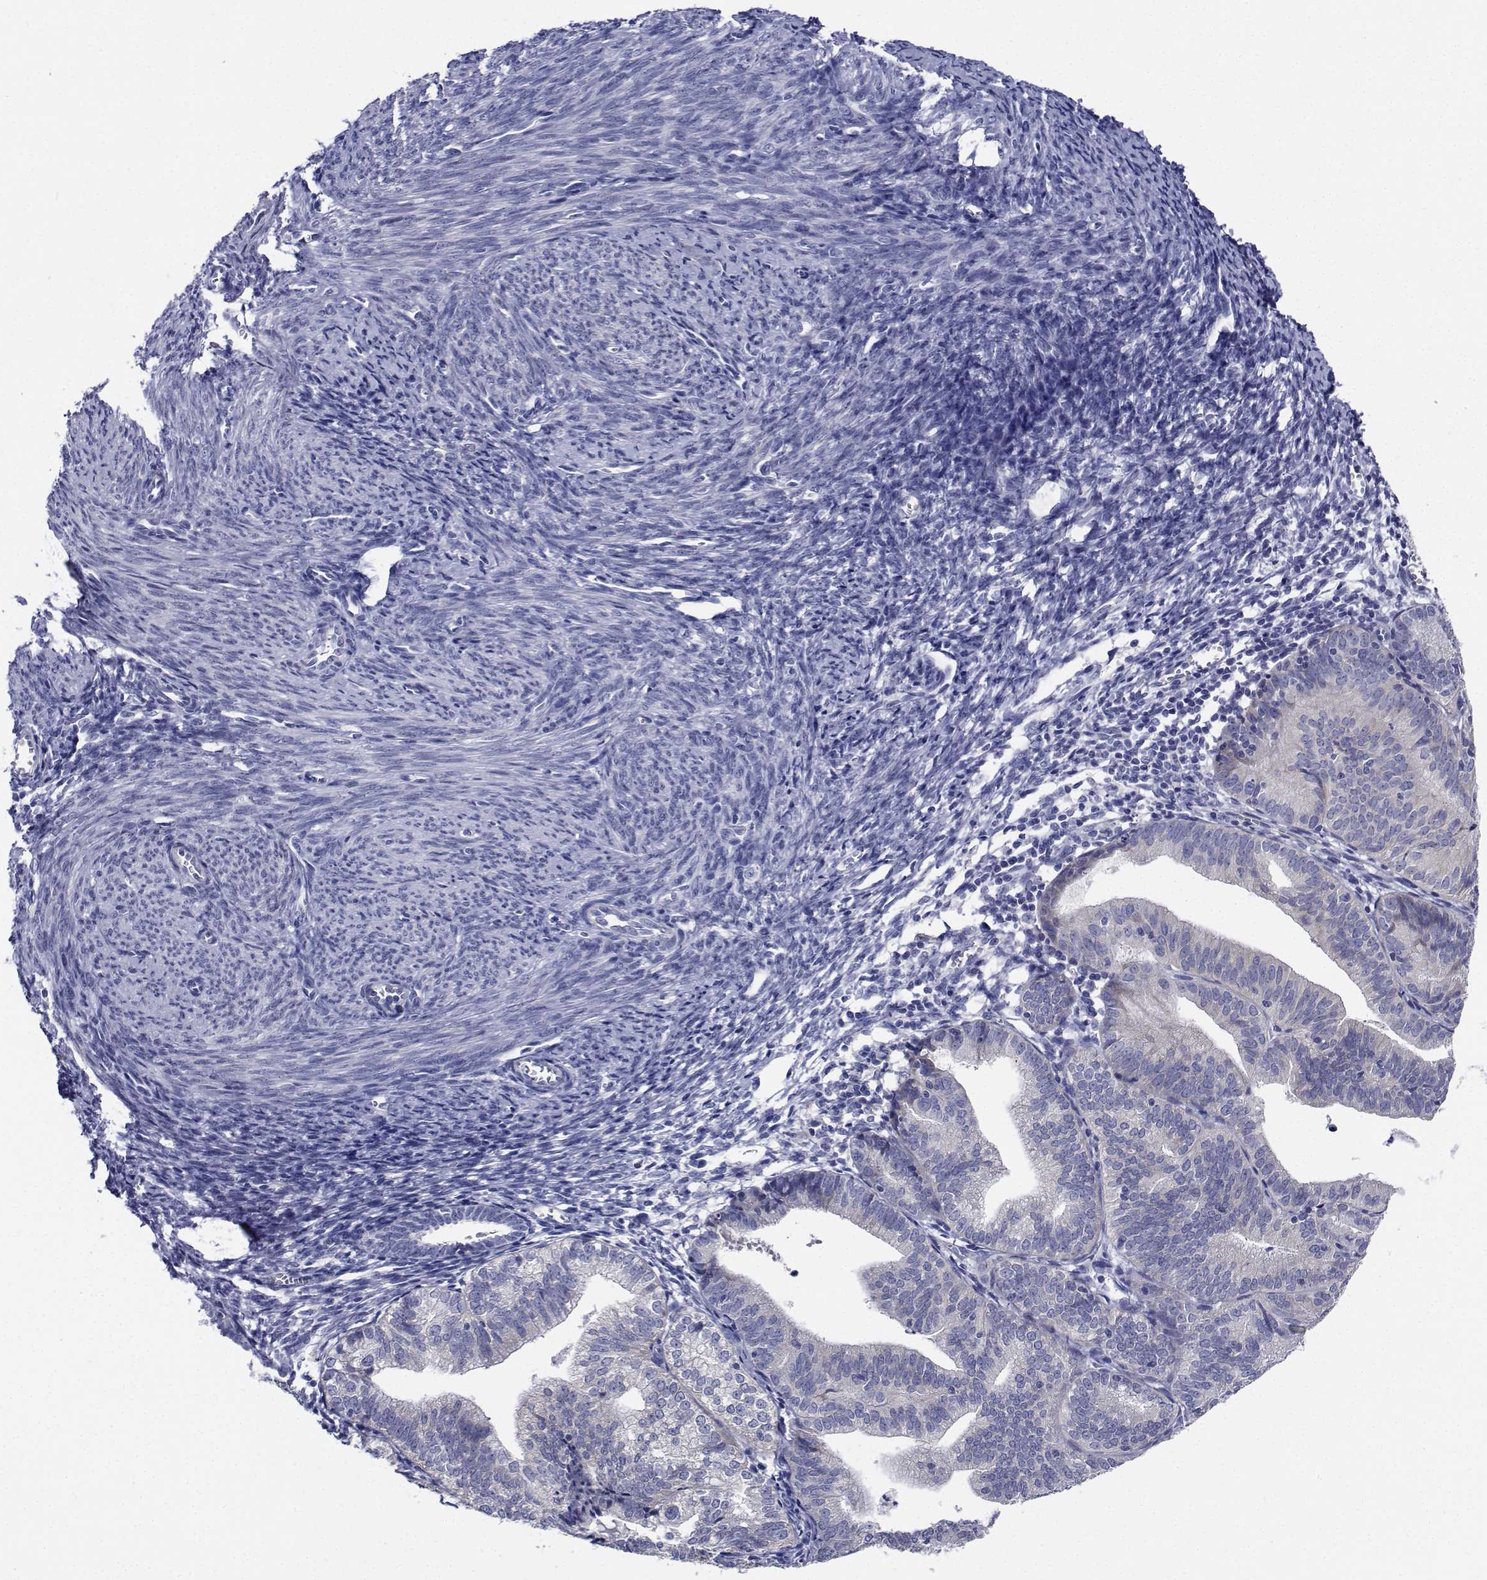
{"staining": {"intensity": "negative", "quantity": "none", "location": "none"}, "tissue": "endometrial cancer", "cell_type": "Tumor cells", "image_type": "cancer", "snomed": [{"axis": "morphology", "description": "Adenocarcinoma, NOS"}, {"axis": "topography", "description": "Endometrium"}], "caption": "Image shows no significant protein expression in tumor cells of adenocarcinoma (endometrial).", "gene": "CDHR3", "patient": {"sex": "female", "age": 70}}